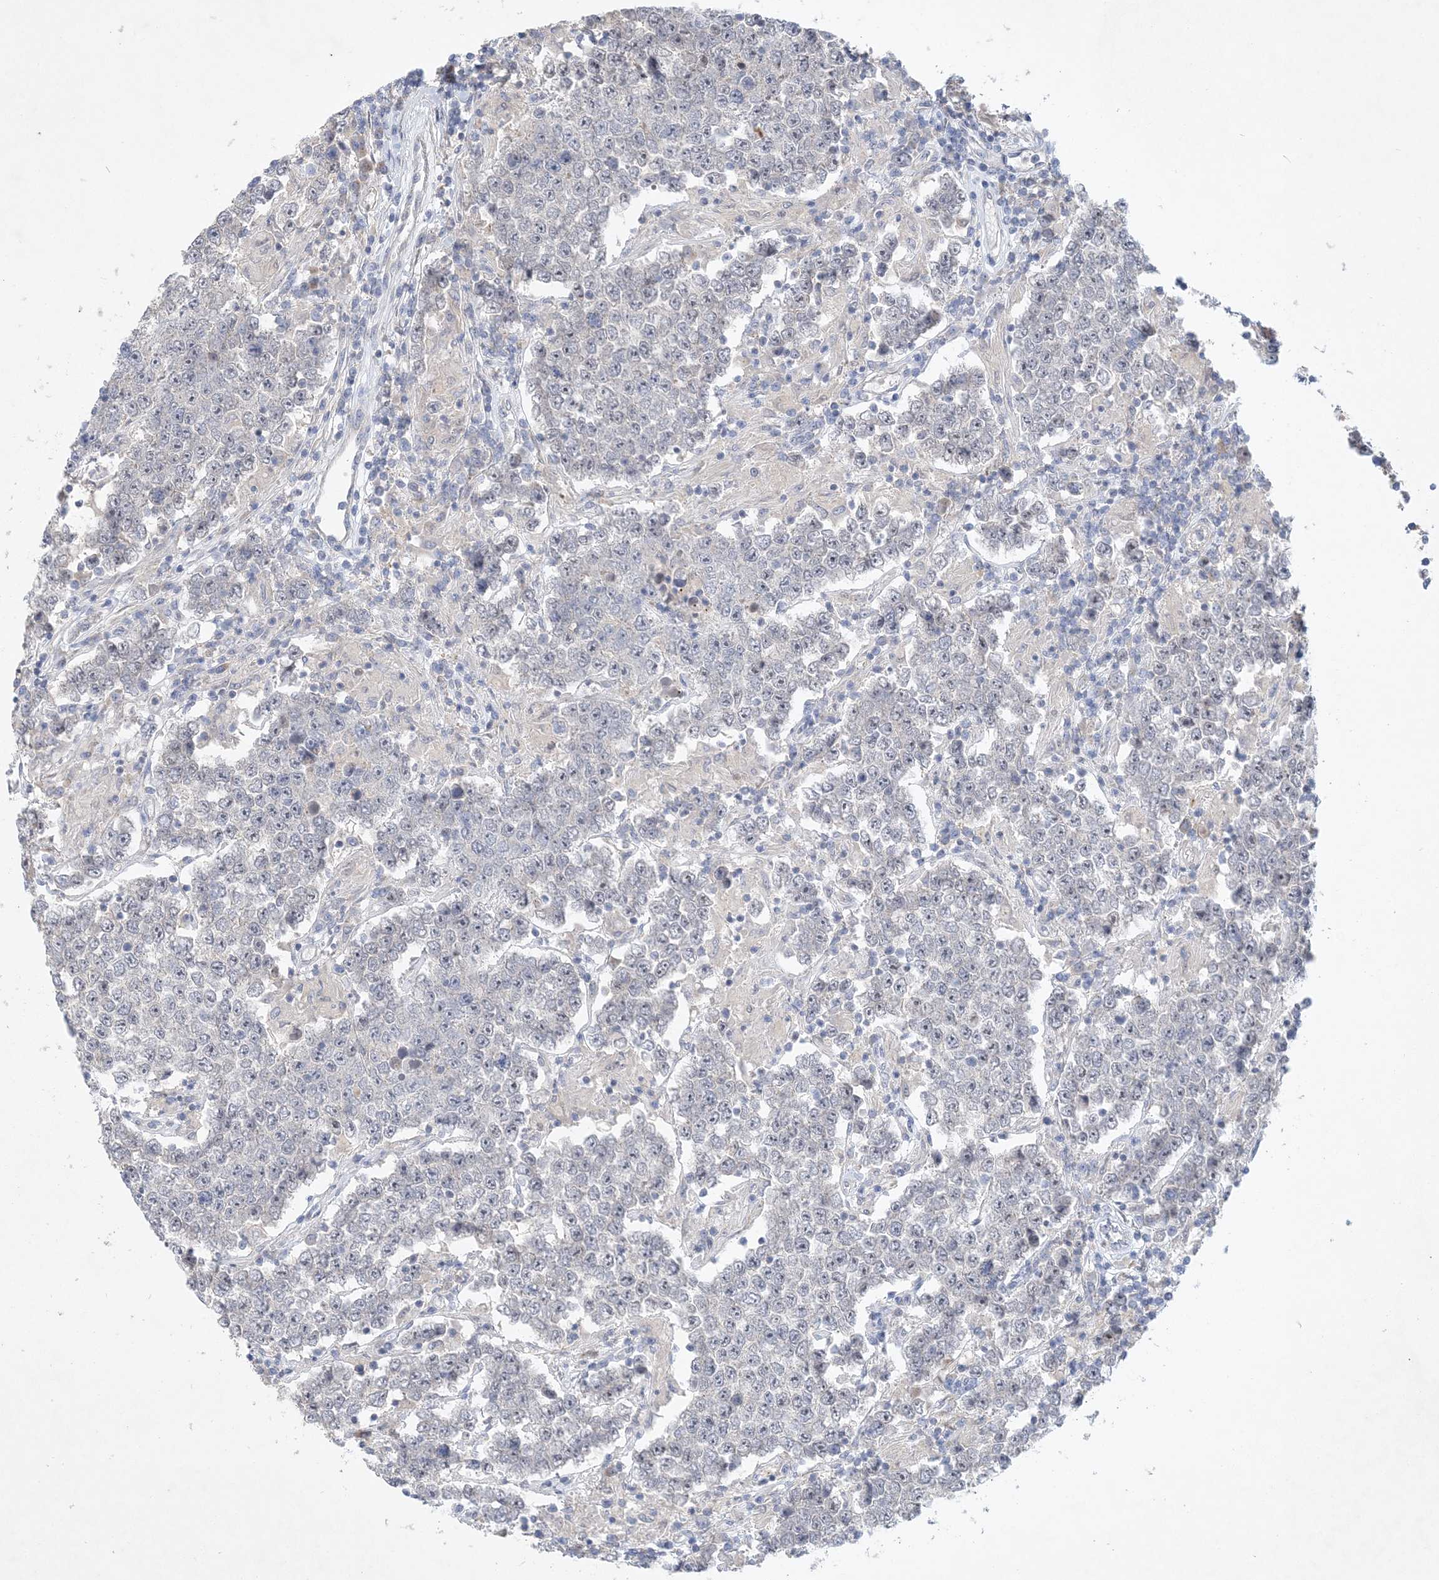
{"staining": {"intensity": "negative", "quantity": "none", "location": "none"}, "tissue": "testis cancer", "cell_type": "Tumor cells", "image_type": "cancer", "snomed": [{"axis": "morphology", "description": "Normal tissue, NOS"}, {"axis": "morphology", "description": "Urothelial carcinoma, High grade"}, {"axis": "morphology", "description": "Seminoma, NOS"}, {"axis": "morphology", "description": "Carcinoma, Embryonal, NOS"}, {"axis": "topography", "description": "Urinary bladder"}, {"axis": "topography", "description": "Testis"}], "caption": "Immunohistochemical staining of testis cancer (urothelial carcinoma (high-grade)) reveals no significant positivity in tumor cells.", "gene": "ANKRD35", "patient": {"sex": "male", "age": 41}}